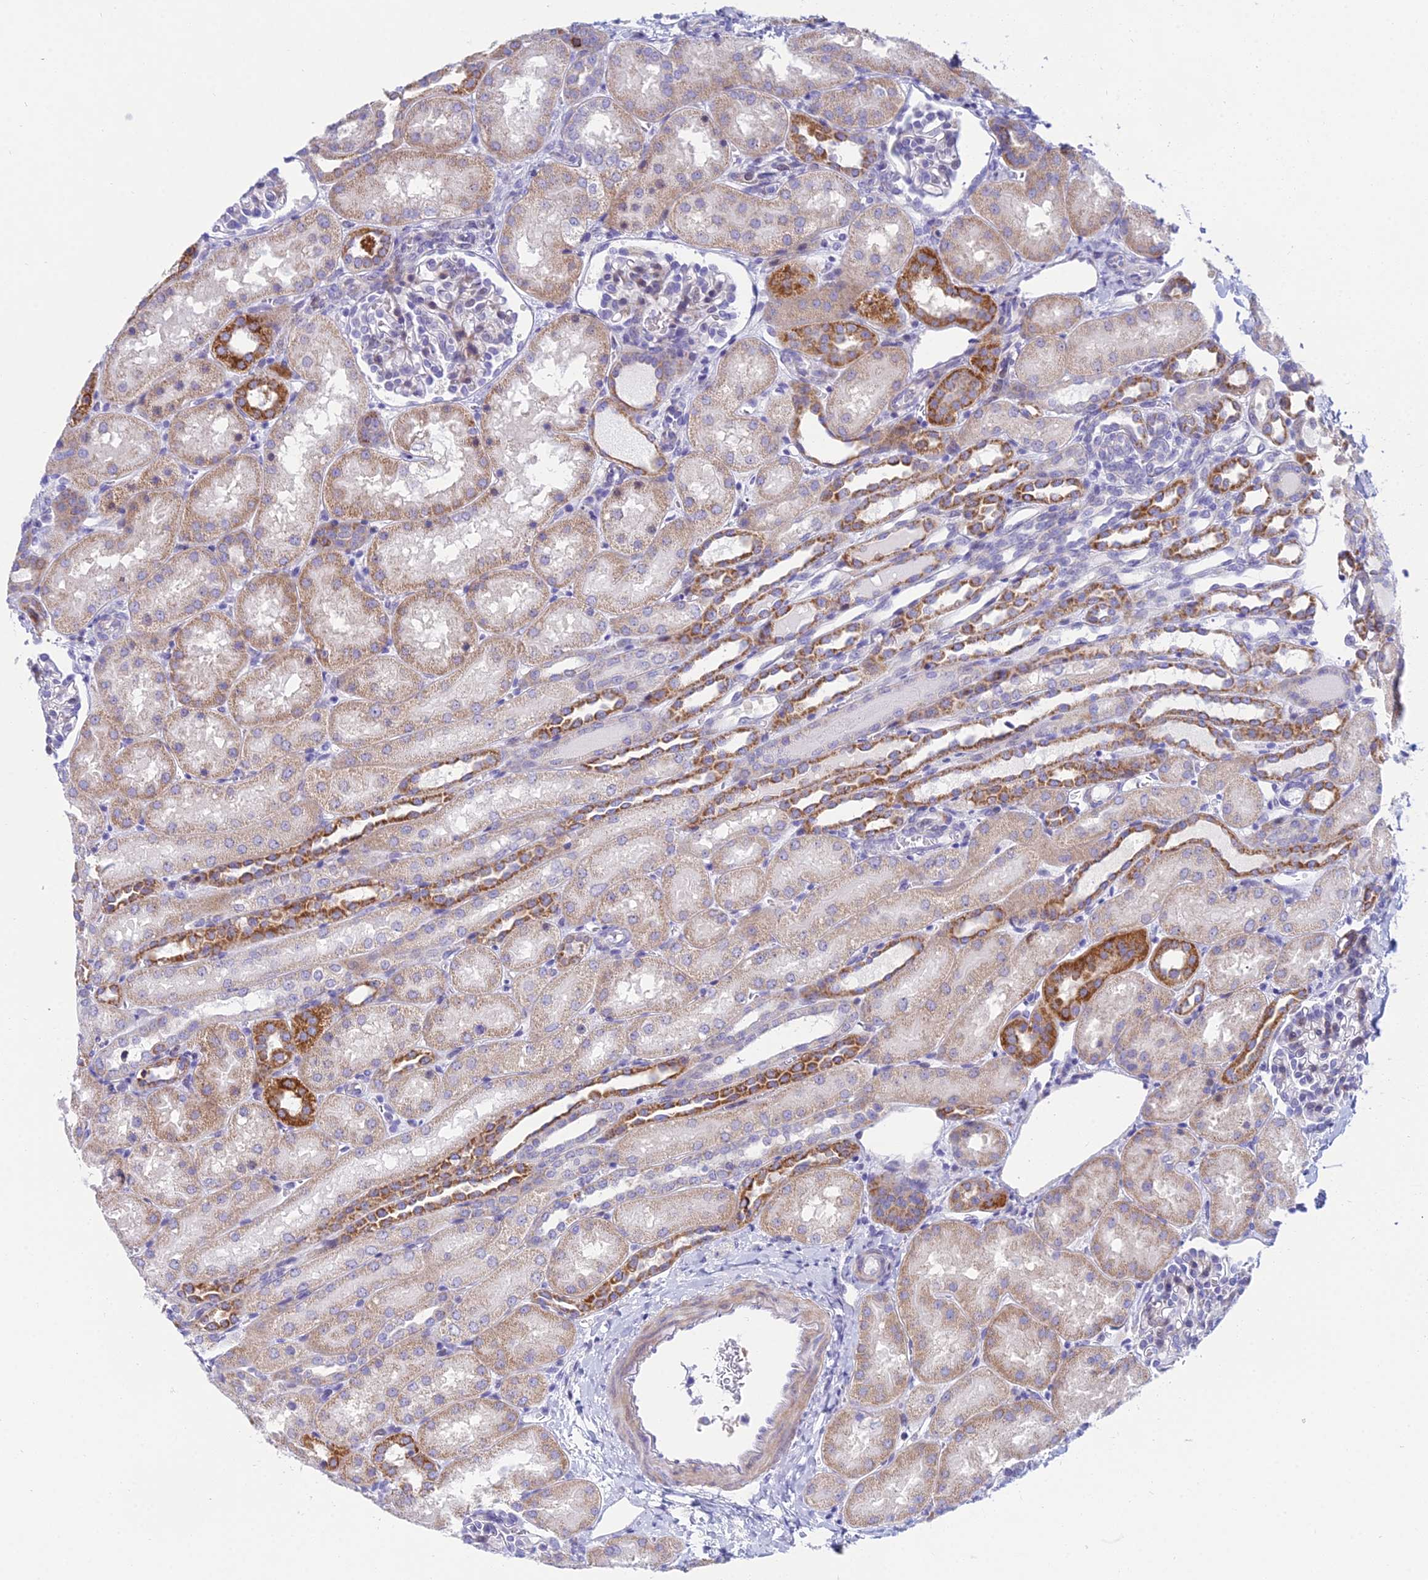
{"staining": {"intensity": "negative", "quantity": "none", "location": "none"}, "tissue": "kidney", "cell_type": "Cells in glomeruli", "image_type": "normal", "snomed": [{"axis": "morphology", "description": "Normal tissue, NOS"}, {"axis": "topography", "description": "Kidney"}], "caption": "A photomicrograph of kidney stained for a protein exhibits no brown staining in cells in glomeruli.", "gene": "PRR13", "patient": {"sex": "male", "age": 1}}